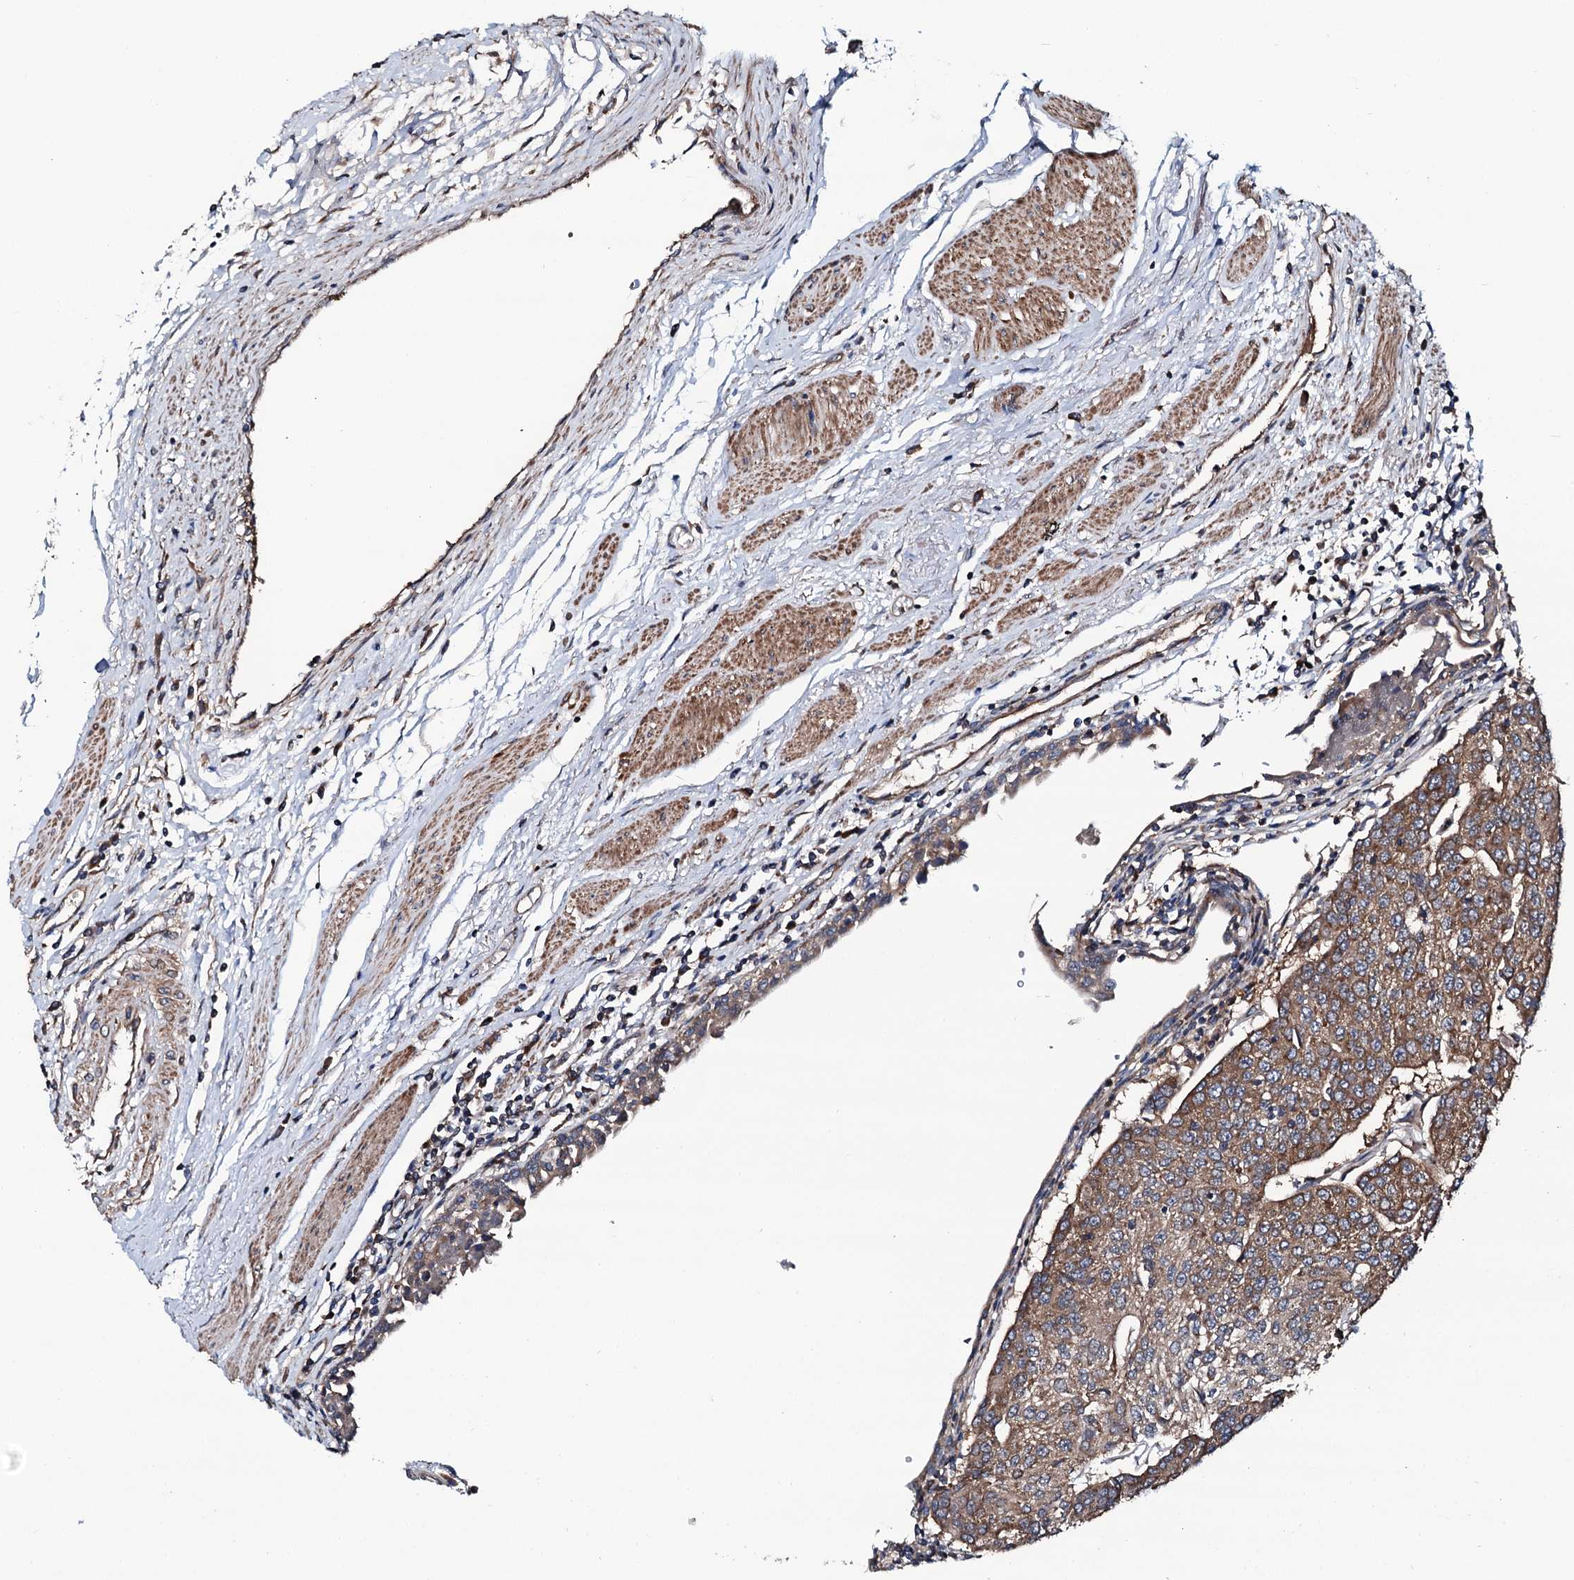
{"staining": {"intensity": "moderate", "quantity": ">75%", "location": "cytoplasmic/membranous"}, "tissue": "urothelial cancer", "cell_type": "Tumor cells", "image_type": "cancer", "snomed": [{"axis": "morphology", "description": "Urothelial carcinoma, High grade"}, {"axis": "topography", "description": "Urinary bladder"}], "caption": "Protein expression analysis of urothelial cancer demonstrates moderate cytoplasmic/membranous expression in about >75% of tumor cells. The protein of interest is shown in brown color, while the nuclei are stained blue.", "gene": "NEK1", "patient": {"sex": "female", "age": 85}}